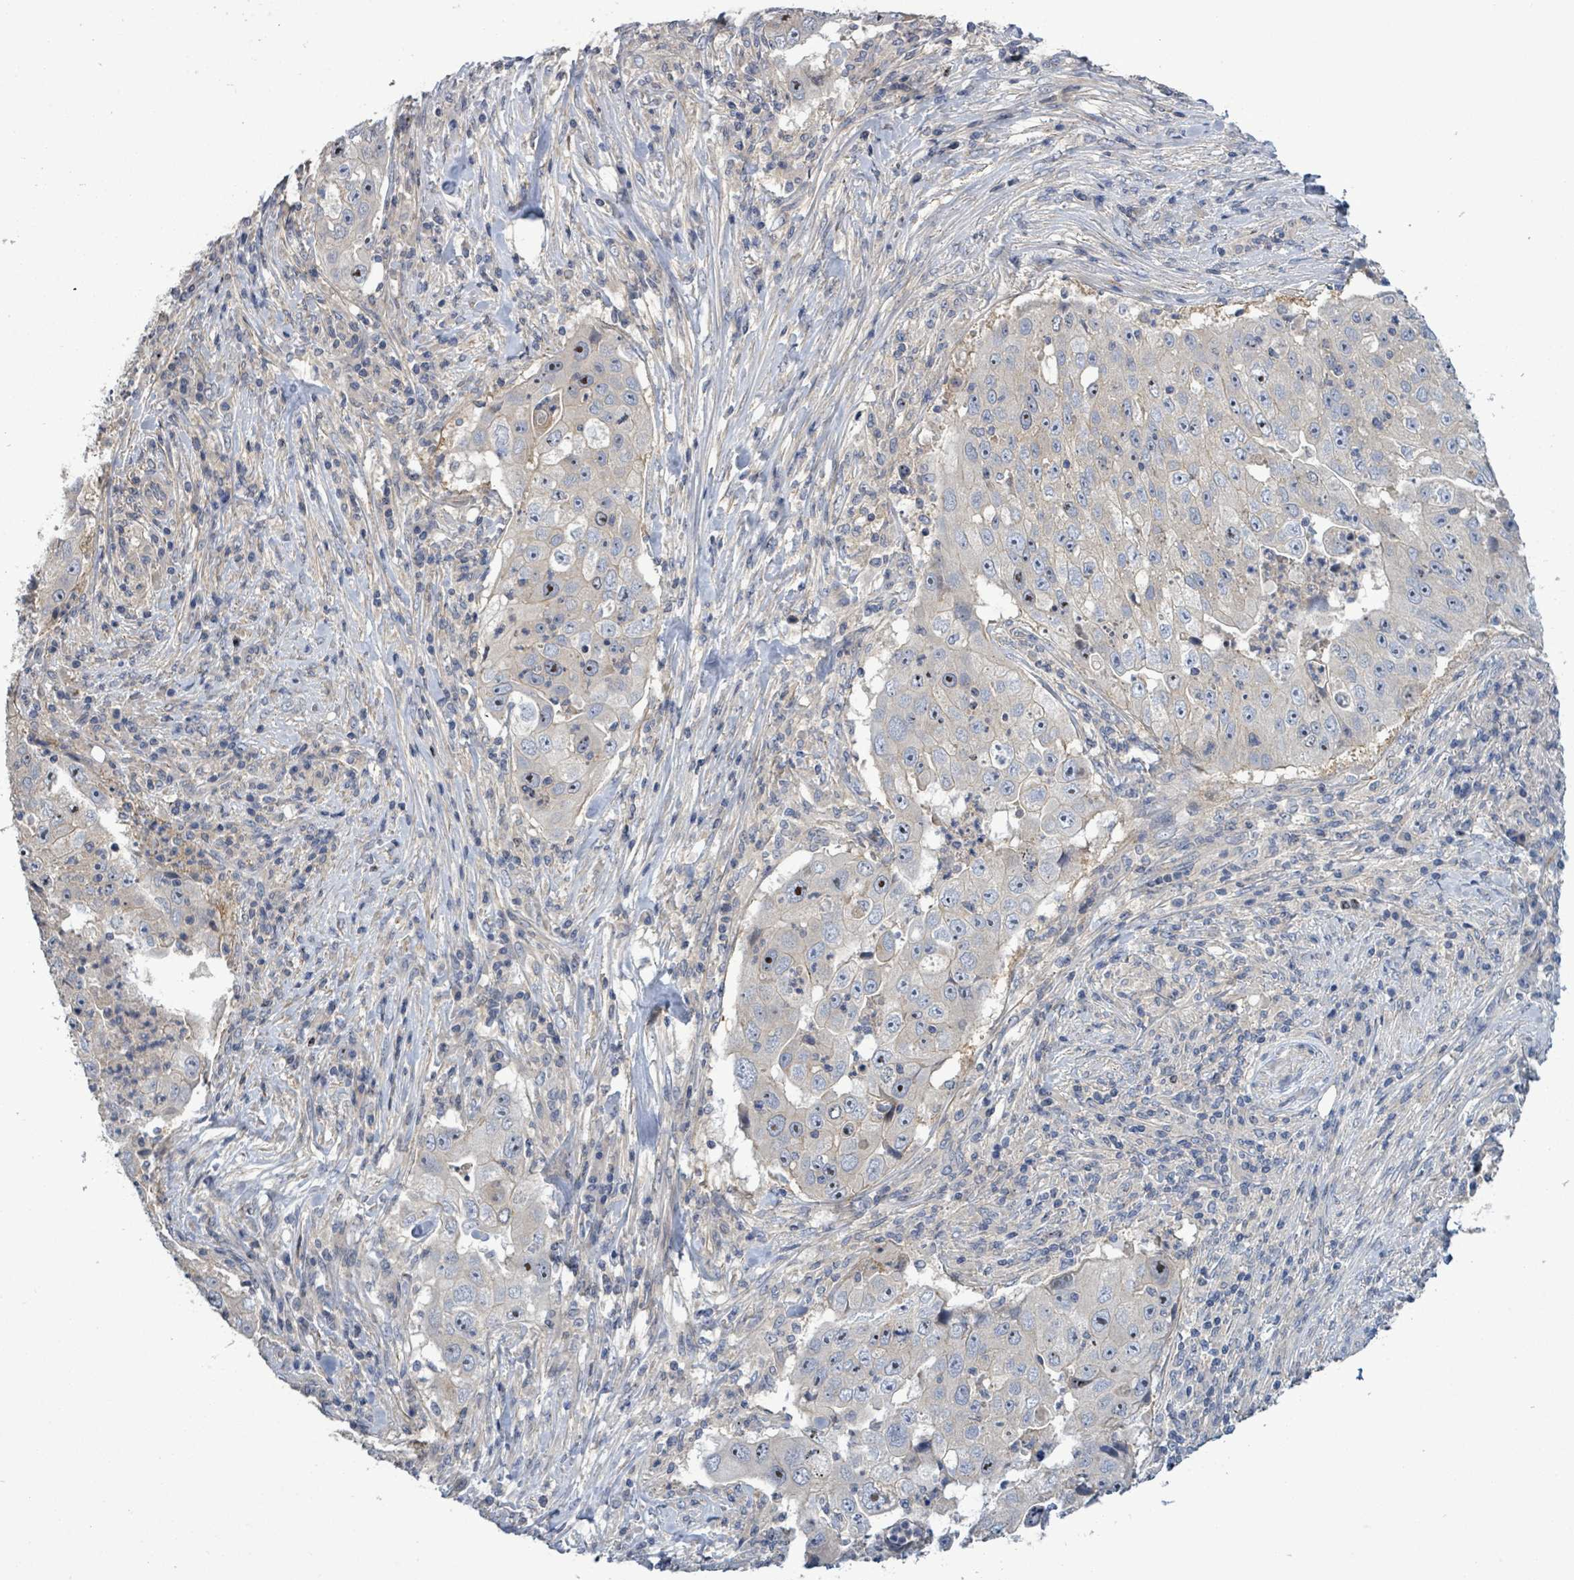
{"staining": {"intensity": "moderate", "quantity": "<25%", "location": "nuclear"}, "tissue": "lung cancer", "cell_type": "Tumor cells", "image_type": "cancer", "snomed": [{"axis": "morphology", "description": "Squamous cell carcinoma, NOS"}, {"axis": "topography", "description": "Lung"}], "caption": "Protein analysis of lung cancer tissue shows moderate nuclear positivity in approximately <25% of tumor cells. Nuclei are stained in blue.", "gene": "KRAS", "patient": {"sex": "male", "age": 64}}